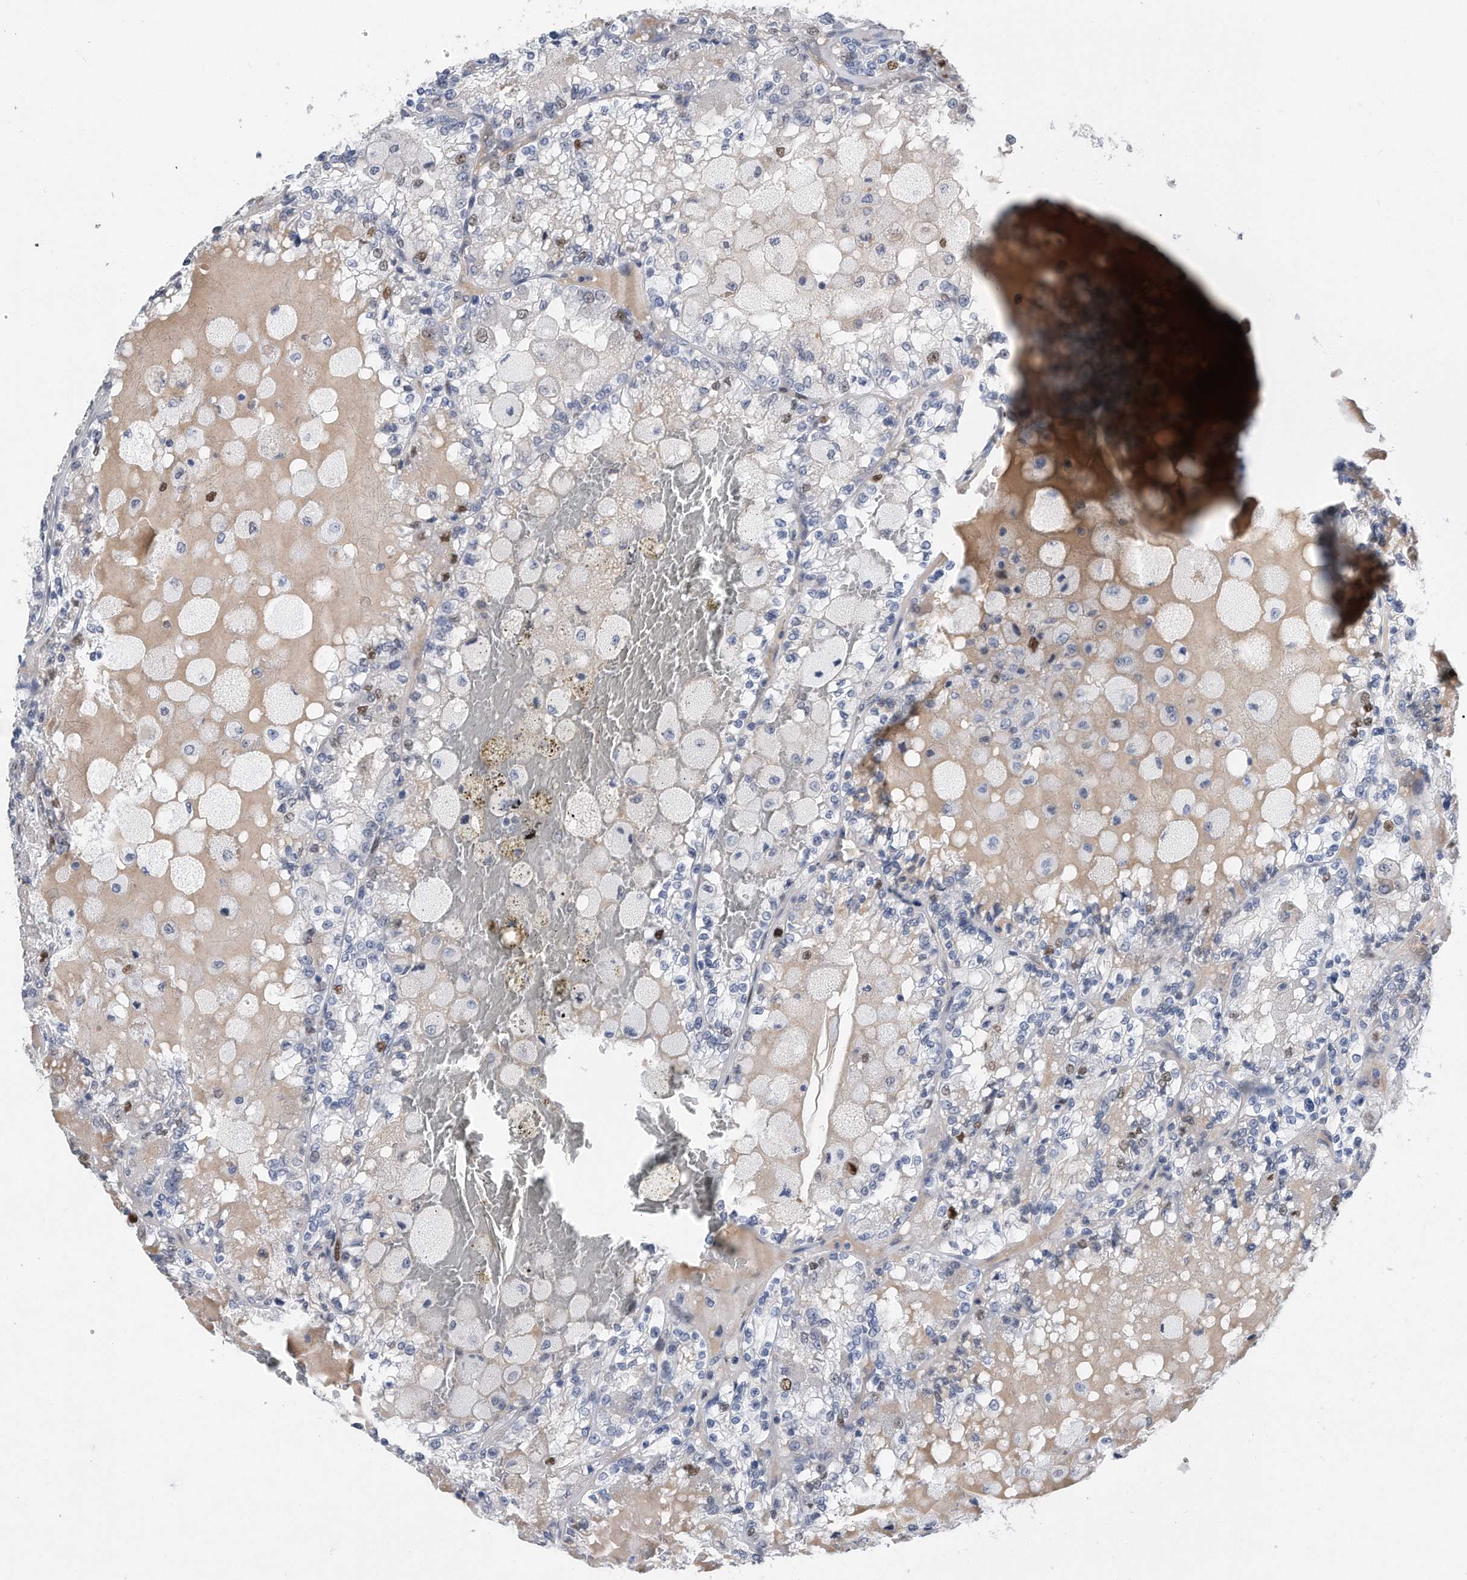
{"staining": {"intensity": "strong", "quantity": "<25%", "location": "nuclear"}, "tissue": "renal cancer", "cell_type": "Tumor cells", "image_type": "cancer", "snomed": [{"axis": "morphology", "description": "Adenocarcinoma, NOS"}, {"axis": "topography", "description": "Kidney"}], "caption": "Protein expression by immunohistochemistry shows strong nuclear expression in approximately <25% of tumor cells in renal cancer (adenocarcinoma). (IHC, brightfield microscopy, high magnification).", "gene": "PCNA", "patient": {"sex": "female", "age": 56}}